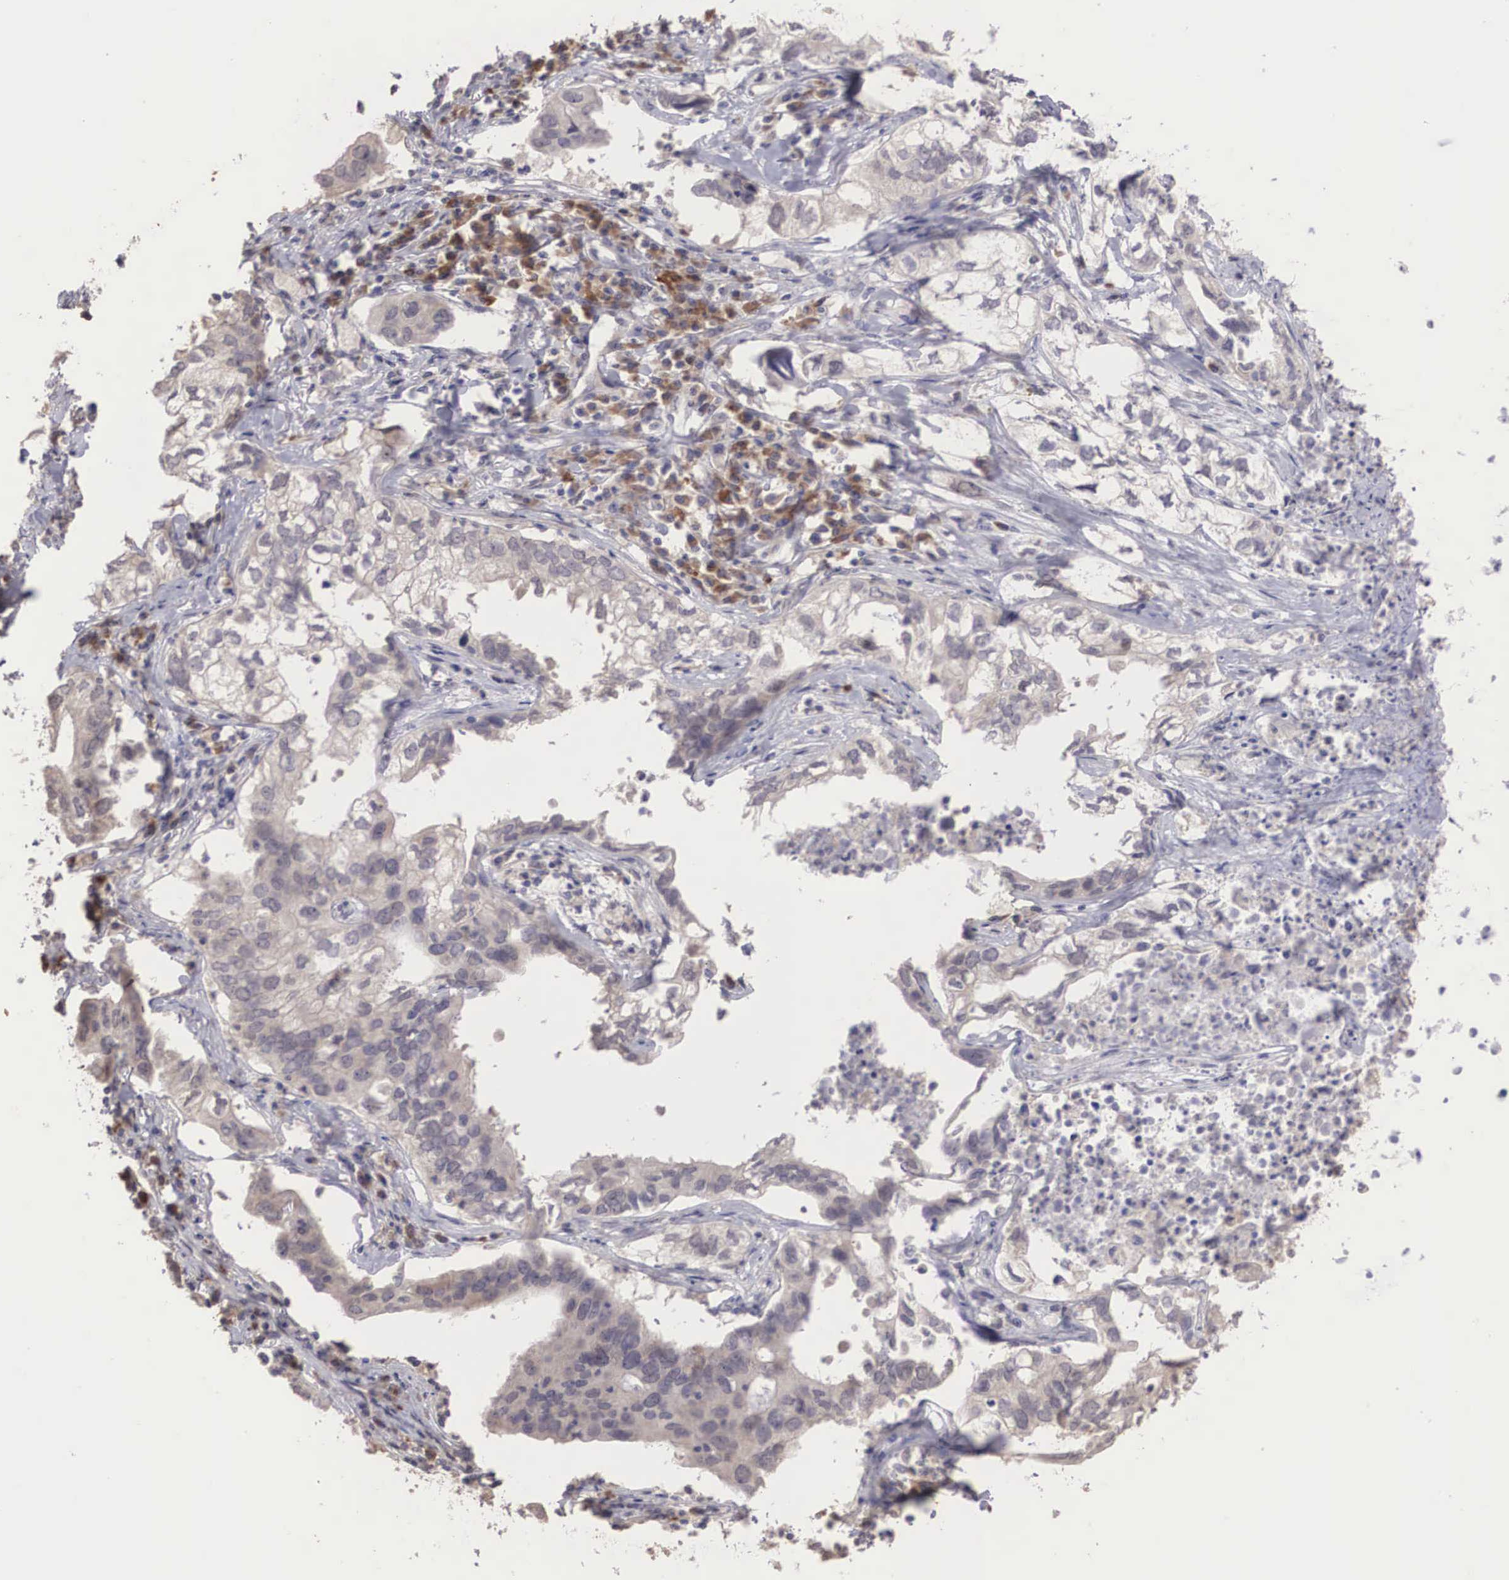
{"staining": {"intensity": "weak", "quantity": "25%-75%", "location": "cytoplasmic/membranous"}, "tissue": "lung cancer", "cell_type": "Tumor cells", "image_type": "cancer", "snomed": [{"axis": "morphology", "description": "Adenocarcinoma, NOS"}, {"axis": "topography", "description": "Lung"}], "caption": "The immunohistochemical stain highlights weak cytoplasmic/membranous positivity in tumor cells of lung adenocarcinoma tissue. Immunohistochemistry stains the protein in brown and the nuclei are stained blue.", "gene": "DNAJB7", "patient": {"sex": "male", "age": 48}}